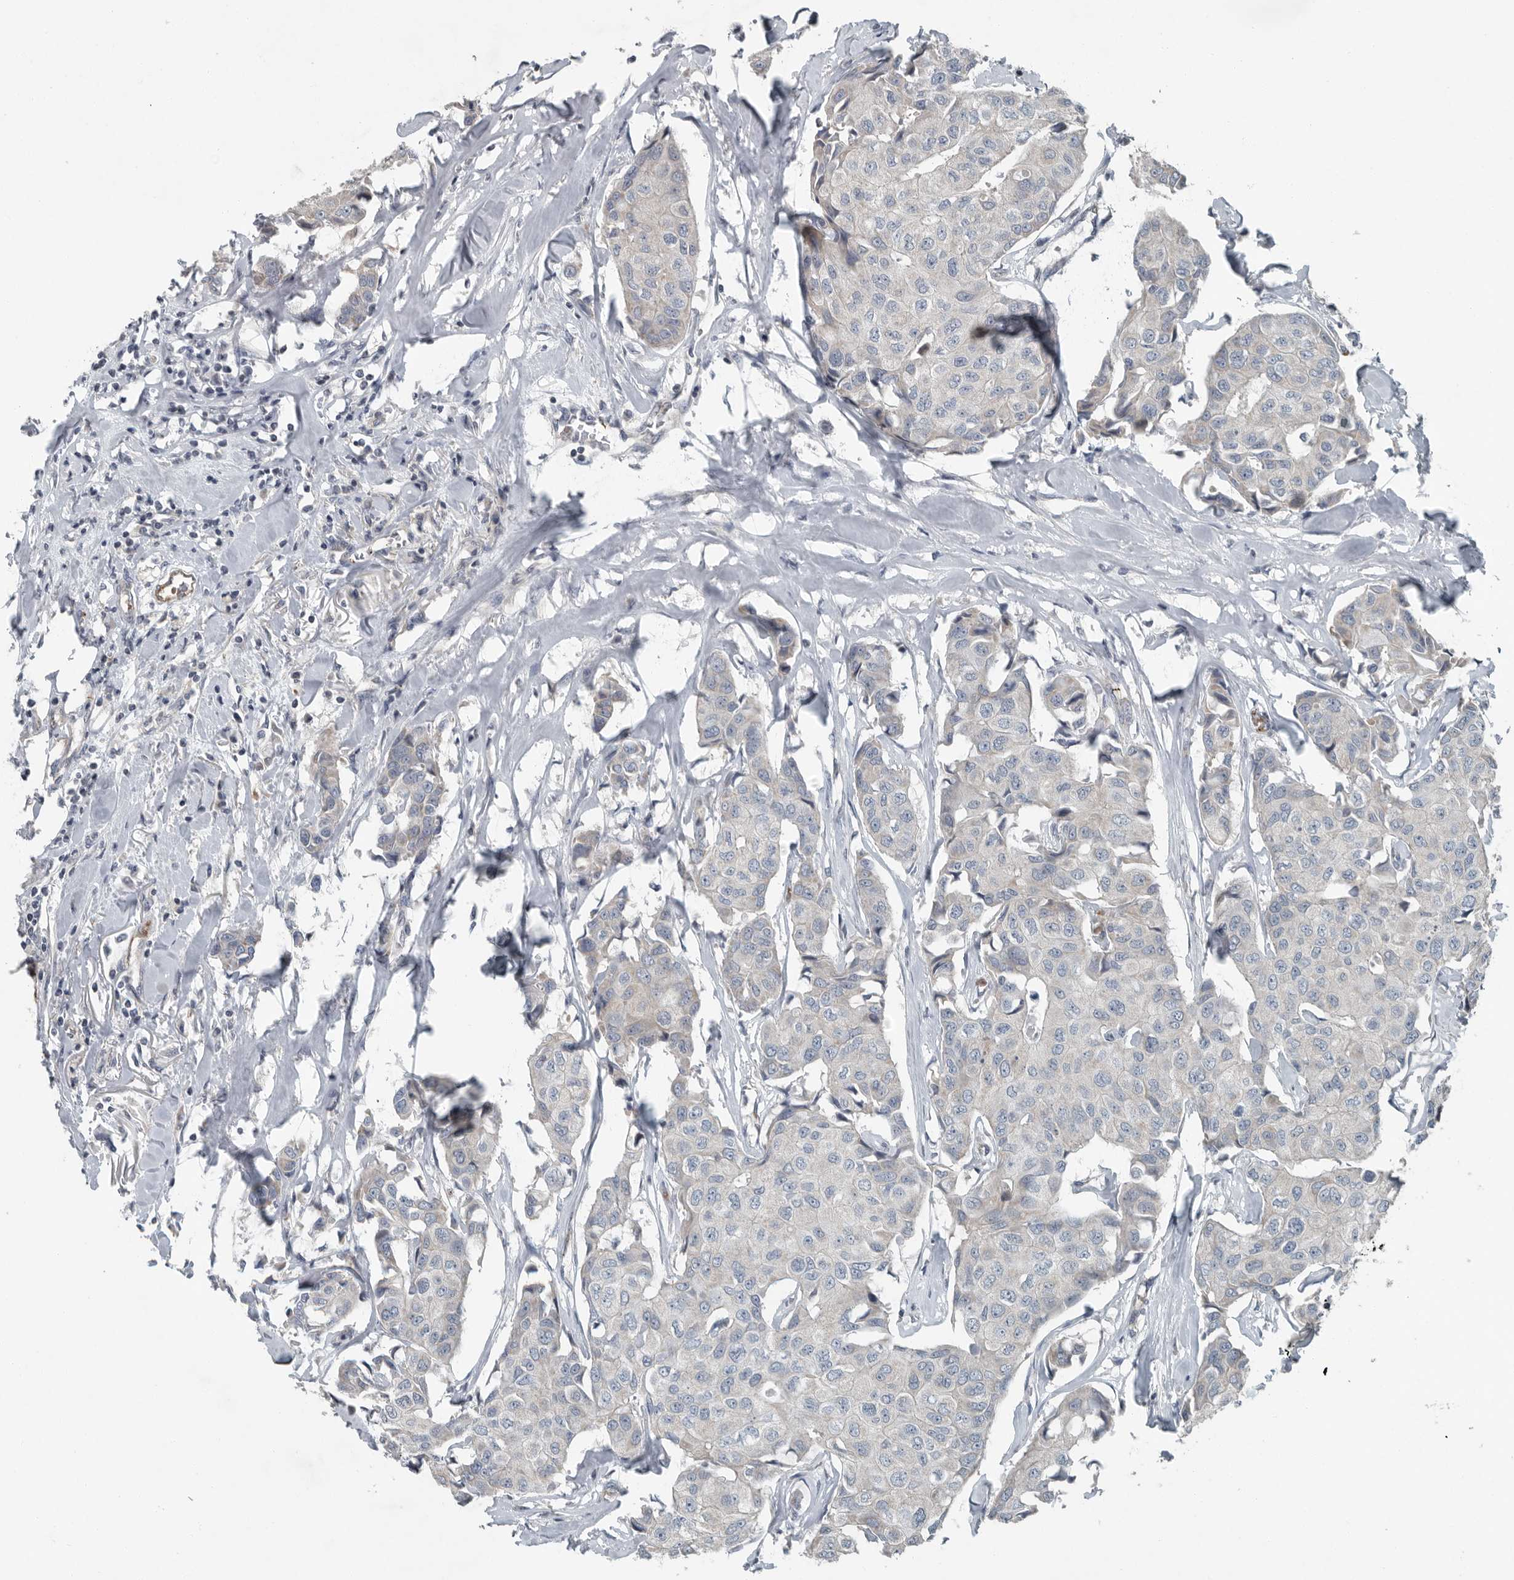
{"staining": {"intensity": "negative", "quantity": "none", "location": "none"}, "tissue": "breast cancer", "cell_type": "Tumor cells", "image_type": "cancer", "snomed": [{"axis": "morphology", "description": "Duct carcinoma"}, {"axis": "topography", "description": "Breast"}], "caption": "Tumor cells are negative for brown protein staining in intraductal carcinoma (breast).", "gene": "MPP3", "patient": {"sex": "female", "age": 80}}